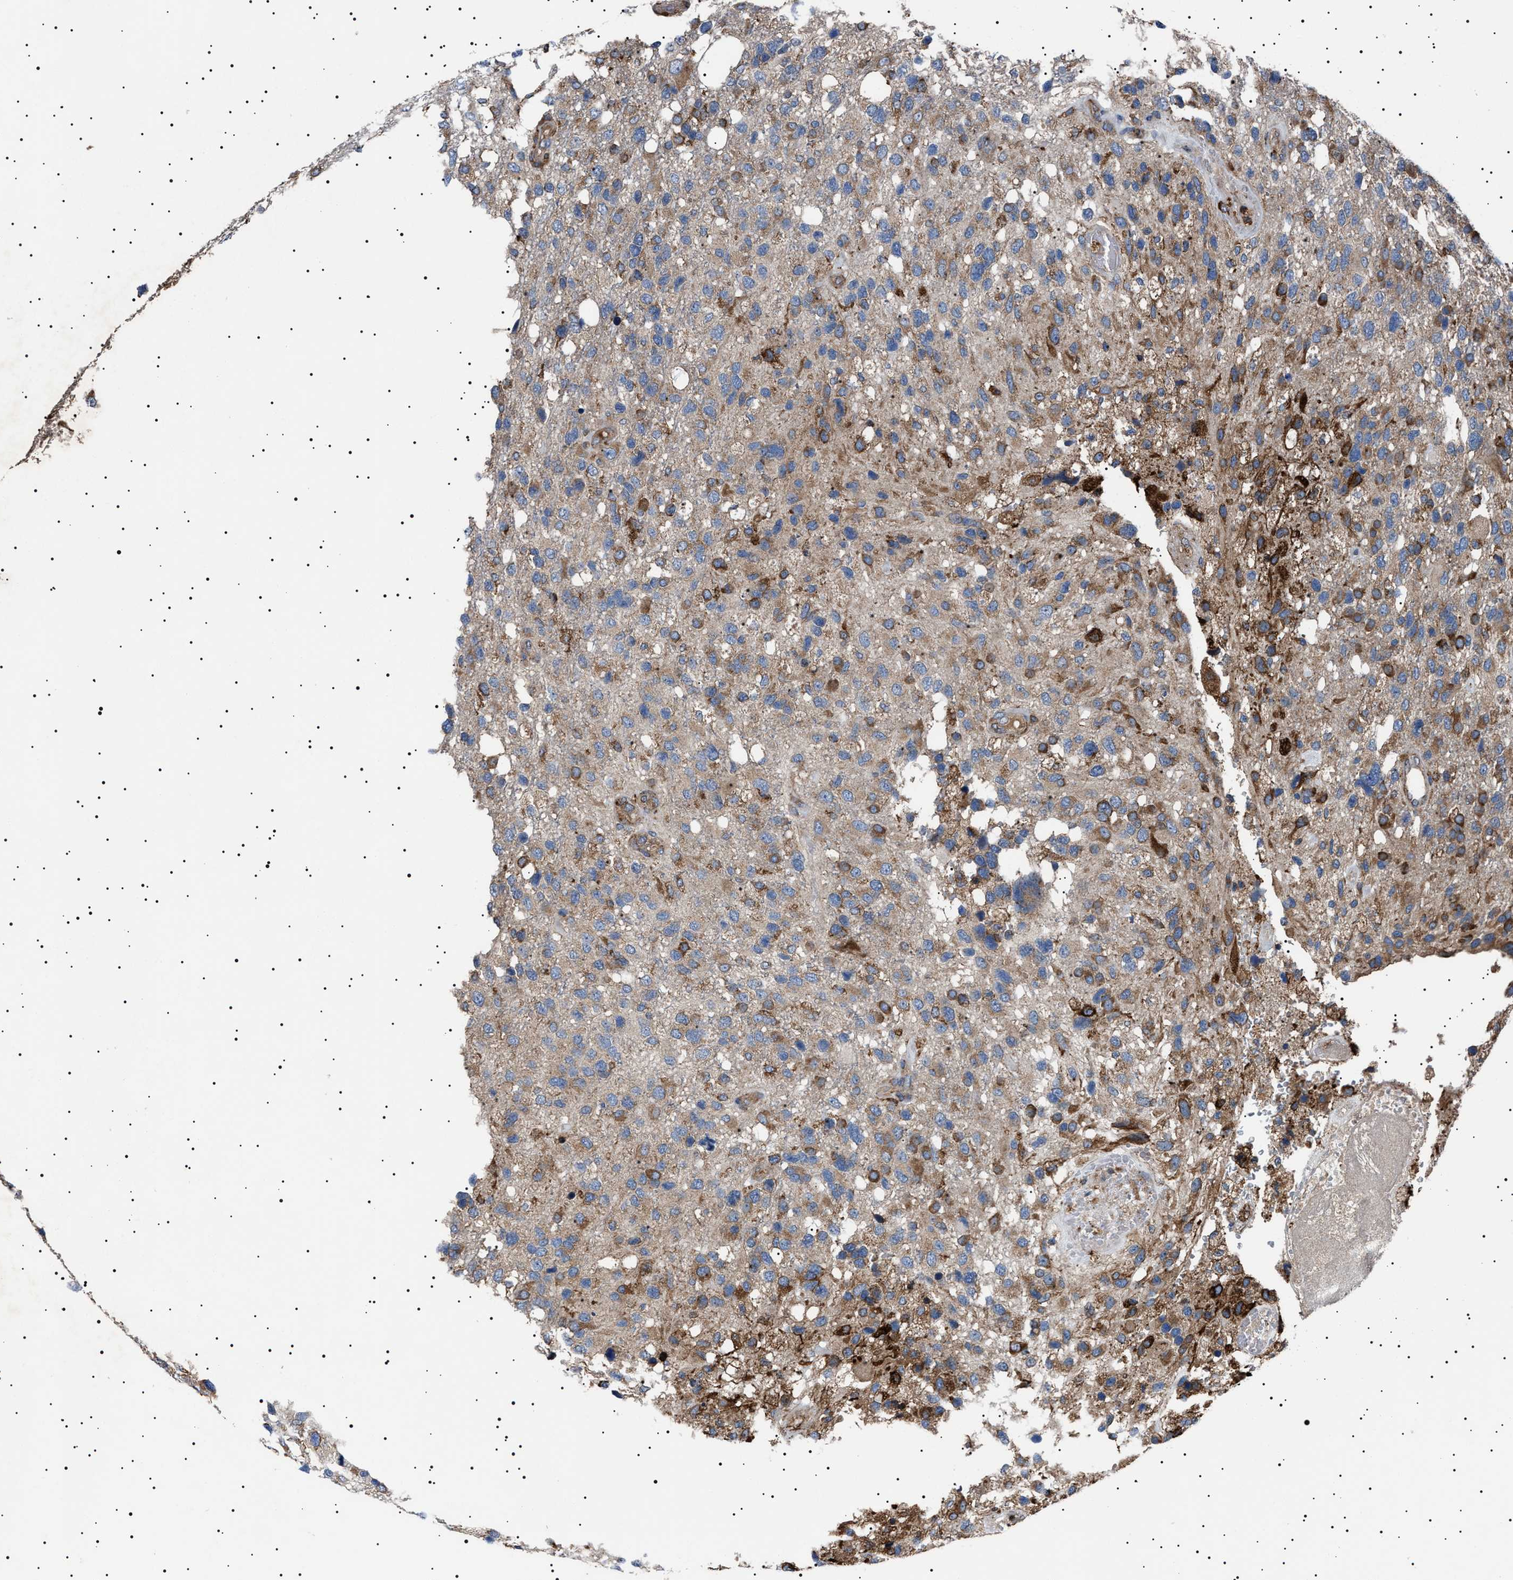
{"staining": {"intensity": "moderate", "quantity": "25%-75%", "location": "cytoplasmic/membranous"}, "tissue": "glioma", "cell_type": "Tumor cells", "image_type": "cancer", "snomed": [{"axis": "morphology", "description": "Glioma, malignant, High grade"}, {"axis": "topography", "description": "Brain"}], "caption": "Immunohistochemistry (IHC) histopathology image of neoplastic tissue: glioma stained using IHC exhibits medium levels of moderate protein expression localized specifically in the cytoplasmic/membranous of tumor cells, appearing as a cytoplasmic/membranous brown color.", "gene": "TOP1MT", "patient": {"sex": "female", "age": 58}}